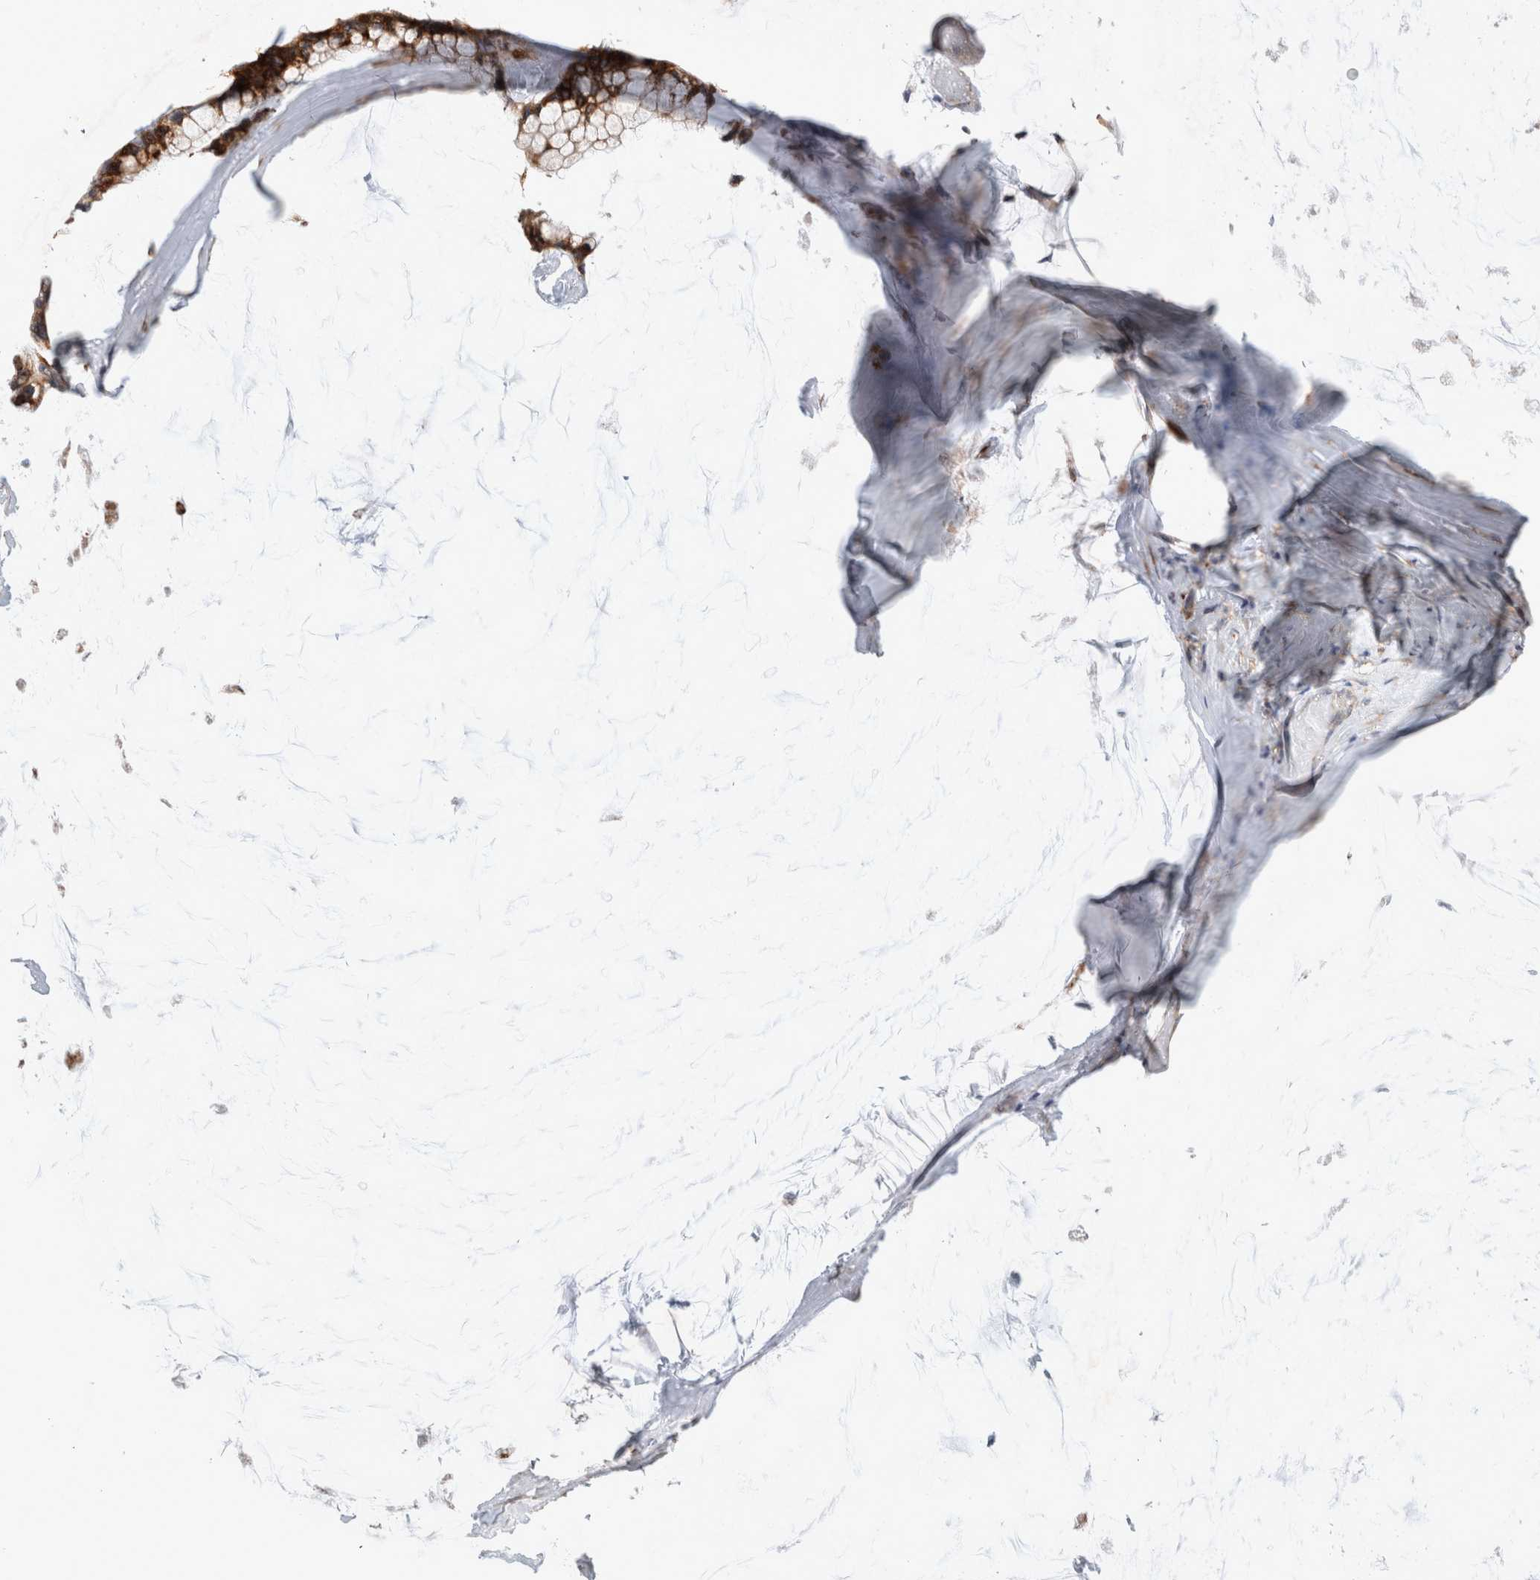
{"staining": {"intensity": "strong", "quantity": ">75%", "location": "cytoplasmic/membranous"}, "tissue": "ovarian cancer", "cell_type": "Tumor cells", "image_type": "cancer", "snomed": [{"axis": "morphology", "description": "Cystadenocarcinoma, mucinous, NOS"}, {"axis": "topography", "description": "Ovary"}], "caption": "Ovarian mucinous cystadenocarcinoma was stained to show a protein in brown. There is high levels of strong cytoplasmic/membranous expression in about >75% of tumor cells.", "gene": "TRMT9B", "patient": {"sex": "female", "age": 39}}